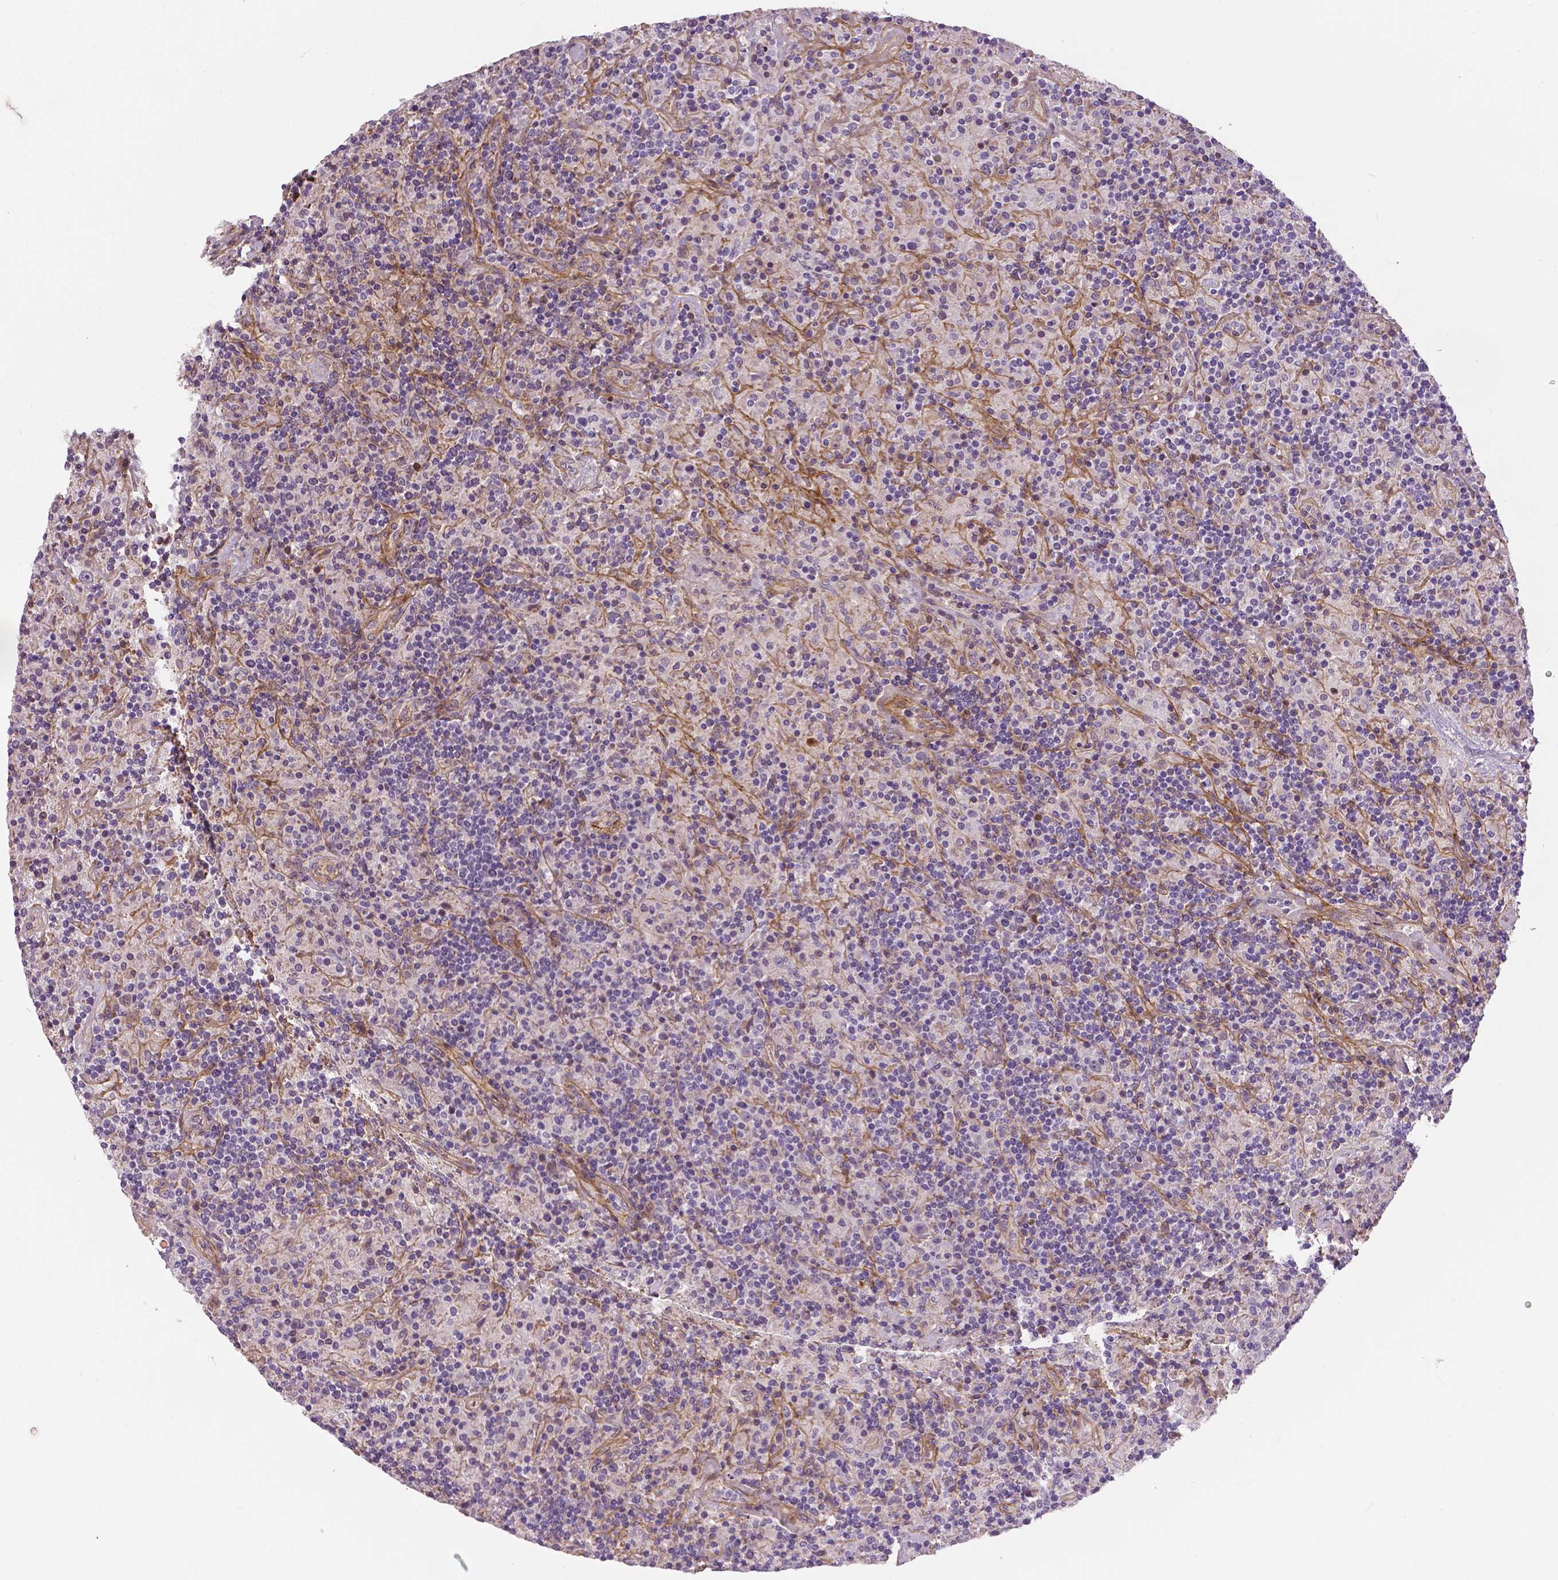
{"staining": {"intensity": "negative", "quantity": "none", "location": "none"}, "tissue": "lymphoma", "cell_type": "Tumor cells", "image_type": "cancer", "snomed": [{"axis": "morphology", "description": "Hodgkin's disease, NOS"}, {"axis": "topography", "description": "Lymph node"}], "caption": "Histopathology image shows no significant protein expression in tumor cells of Hodgkin's disease. Brightfield microscopy of immunohistochemistry stained with DAB (brown) and hematoxylin (blue), captured at high magnification.", "gene": "FLT1", "patient": {"sex": "male", "age": 70}}